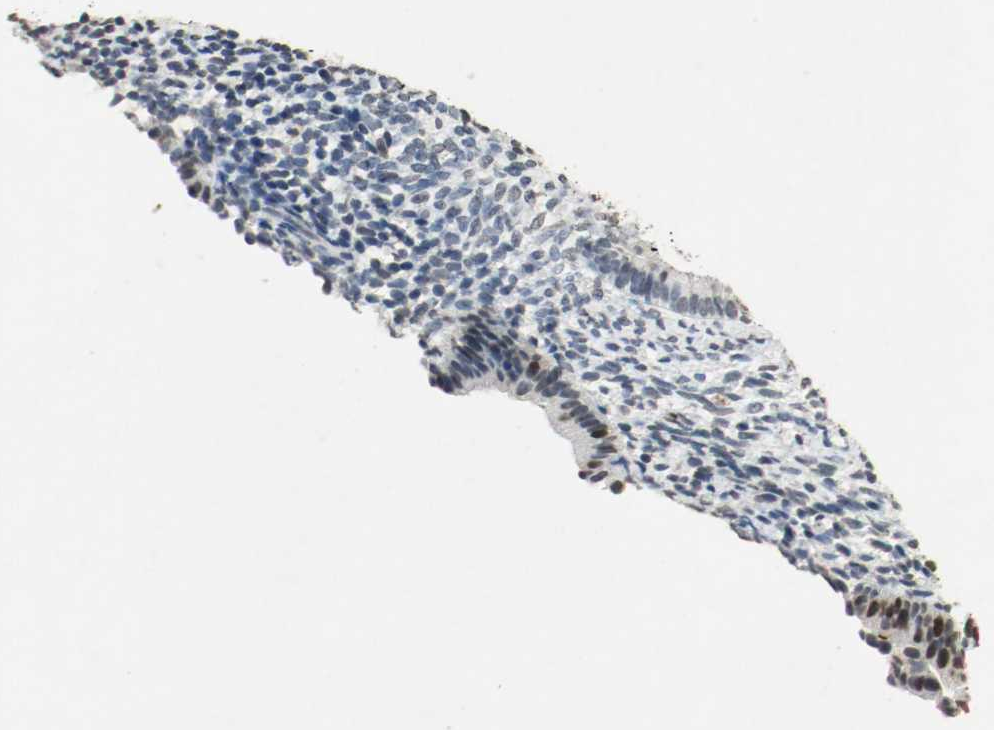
{"staining": {"intensity": "moderate", "quantity": "<25%", "location": "nuclear"}, "tissue": "endometrium", "cell_type": "Cells in endometrial stroma", "image_type": "normal", "snomed": [{"axis": "morphology", "description": "Normal tissue, NOS"}, {"axis": "topography", "description": "Endometrium"}], "caption": "This histopathology image demonstrates IHC staining of normal human endometrium, with low moderate nuclear expression in approximately <25% of cells in endometrial stroma.", "gene": "DNMT1", "patient": {"sex": "female", "age": 57}}